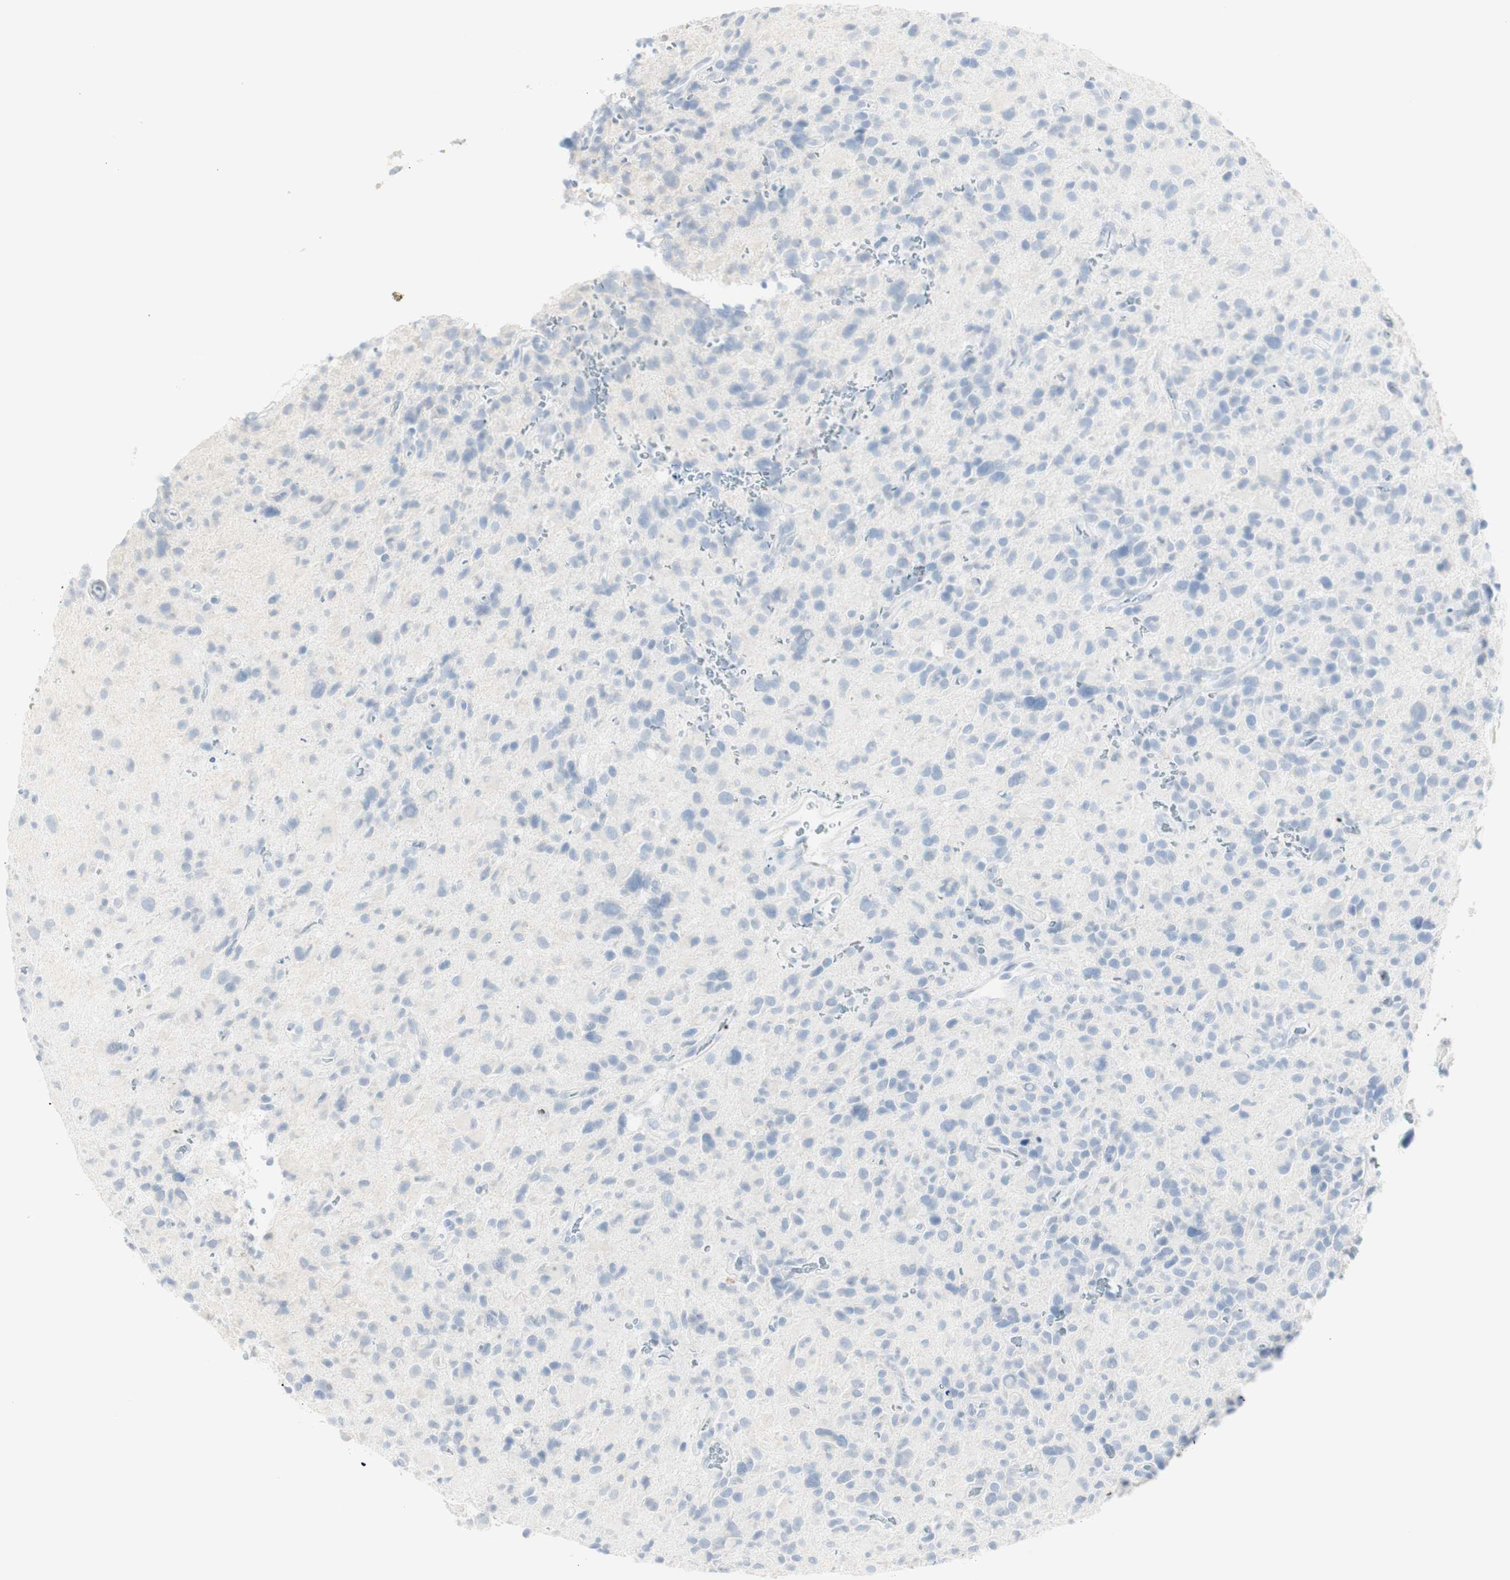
{"staining": {"intensity": "negative", "quantity": "none", "location": "none"}, "tissue": "glioma", "cell_type": "Tumor cells", "image_type": "cancer", "snomed": [{"axis": "morphology", "description": "Glioma, malignant, High grade"}, {"axis": "topography", "description": "Brain"}], "caption": "This is an immunohistochemistry micrograph of human malignant glioma (high-grade). There is no expression in tumor cells.", "gene": "MDK", "patient": {"sex": "male", "age": 48}}